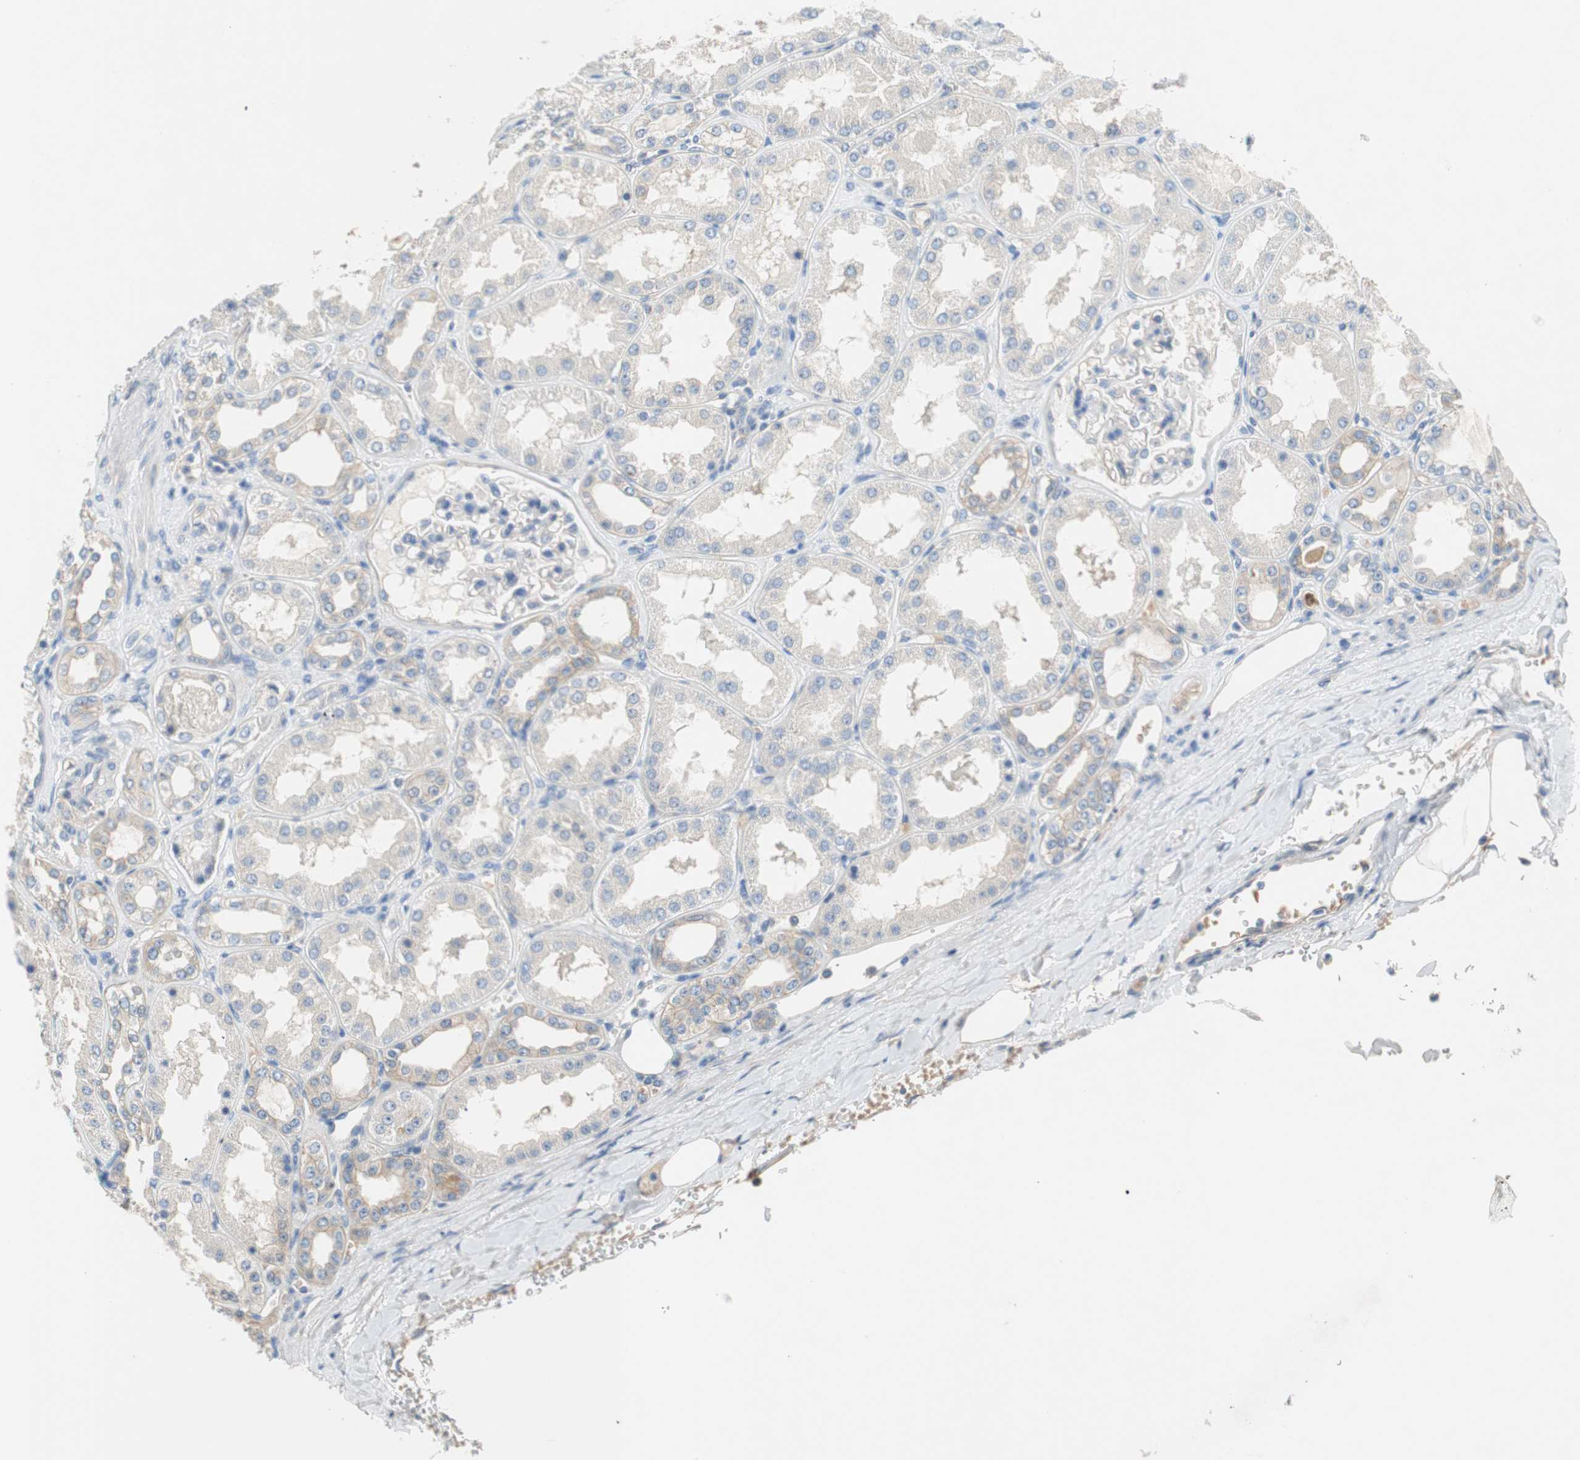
{"staining": {"intensity": "weak", "quantity": ">75%", "location": "cytoplasmic/membranous"}, "tissue": "kidney", "cell_type": "Cells in glomeruli", "image_type": "normal", "snomed": [{"axis": "morphology", "description": "Normal tissue, NOS"}, {"axis": "topography", "description": "Kidney"}], "caption": "High-magnification brightfield microscopy of unremarkable kidney stained with DAB (brown) and counterstained with hematoxylin (blue). cells in glomeruli exhibit weak cytoplasmic/membranous expression is present in approximately>75% of cells. Nuclei are stained in blue.", "gene": "GLUL", "patient": {"sex": "female", "age": 56}}